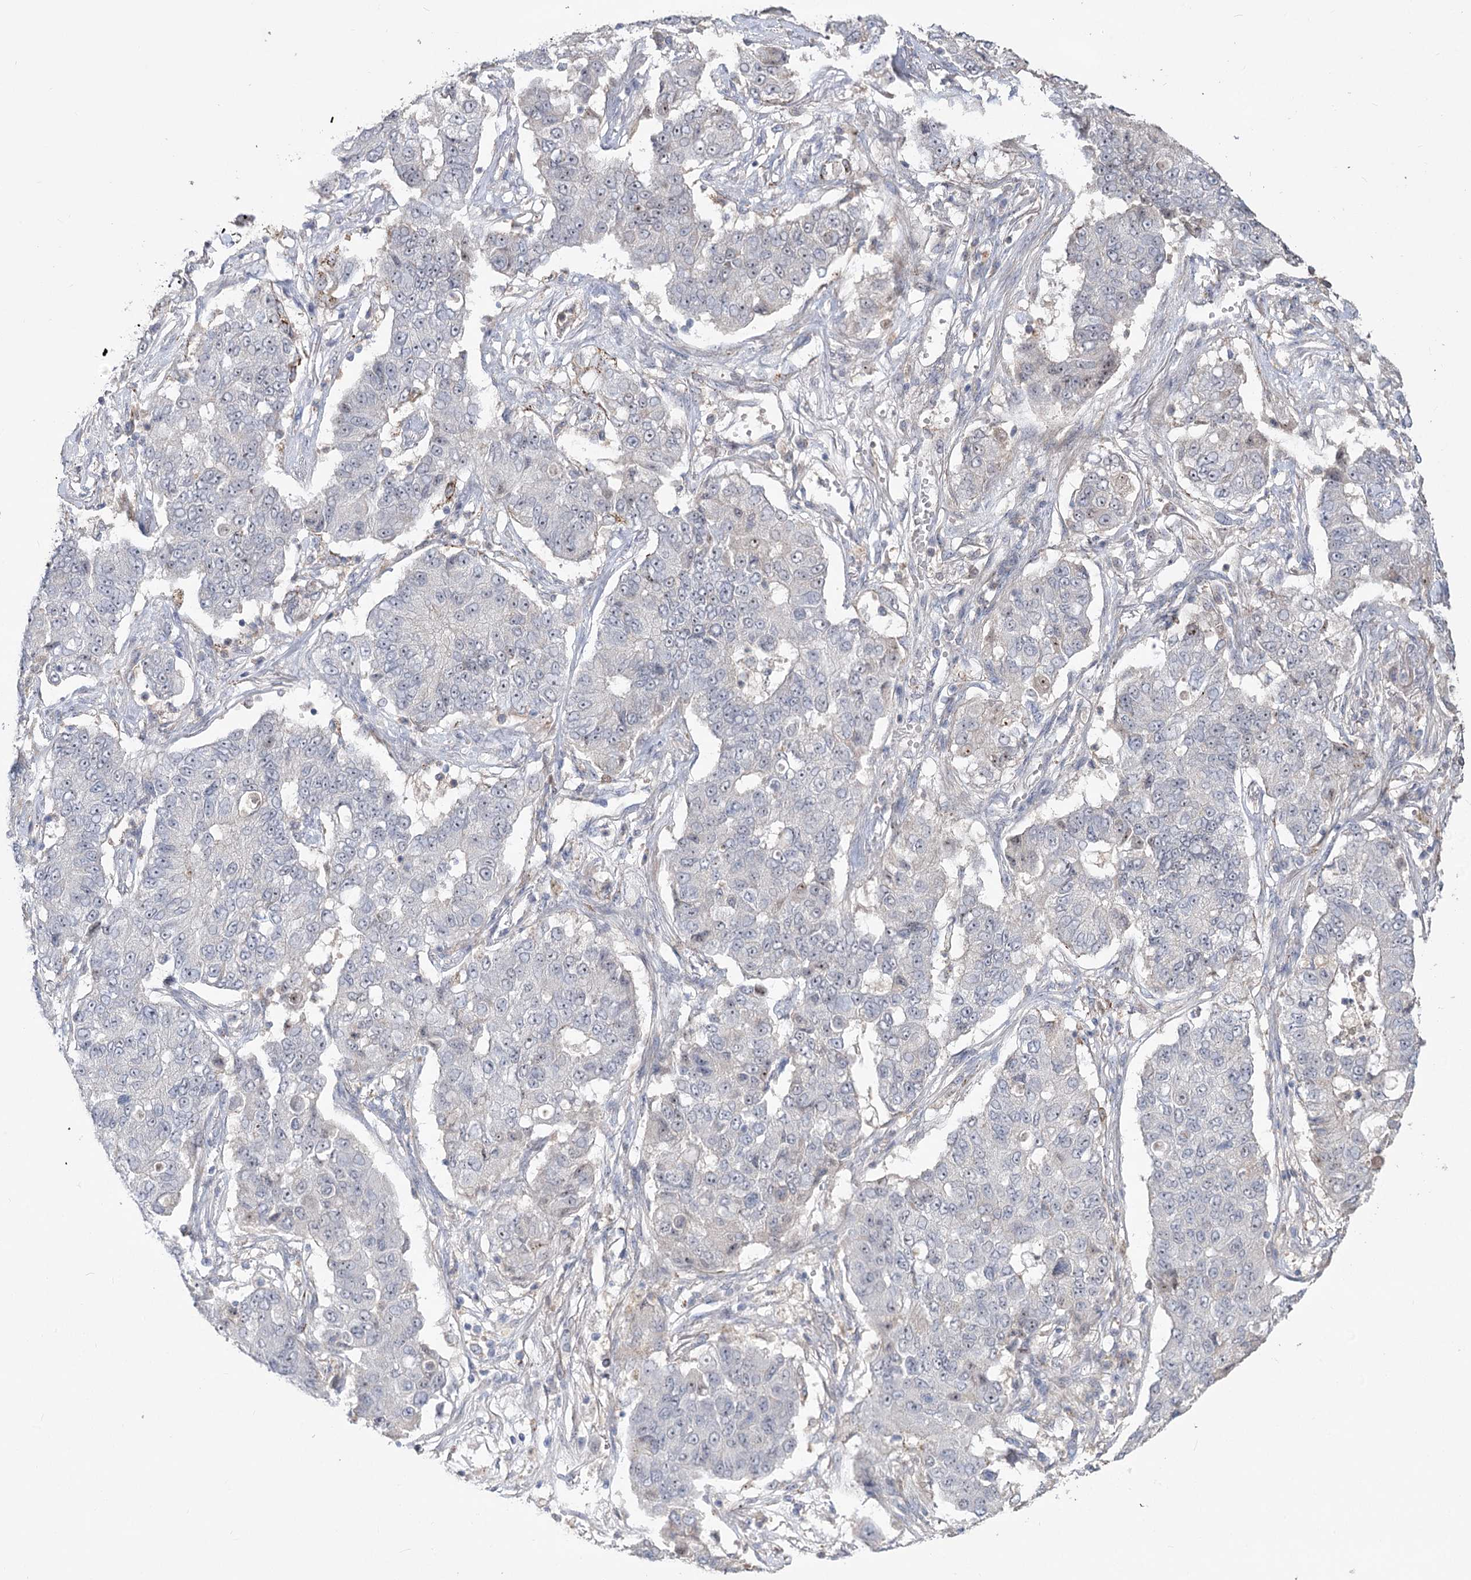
{"staining": {"intensity": "negative", "quantity": "none", "location": "none"}, "tissue": "lung cancer", "cell_type": "Tumor cells", "image_type": "cancer", "snomed": [{"axis": "morphology", "description": "Squamous cell carcinoma, NOS"}, {"axis": "topography", "description": "Lung"}], "caption": "Lung squamous cell carcinoma was stained to show a protein in brown. There is no significant staining in tumor cells.", "gene": "ZSCAN23", "patient": {"sex": "male", "age": 74}}